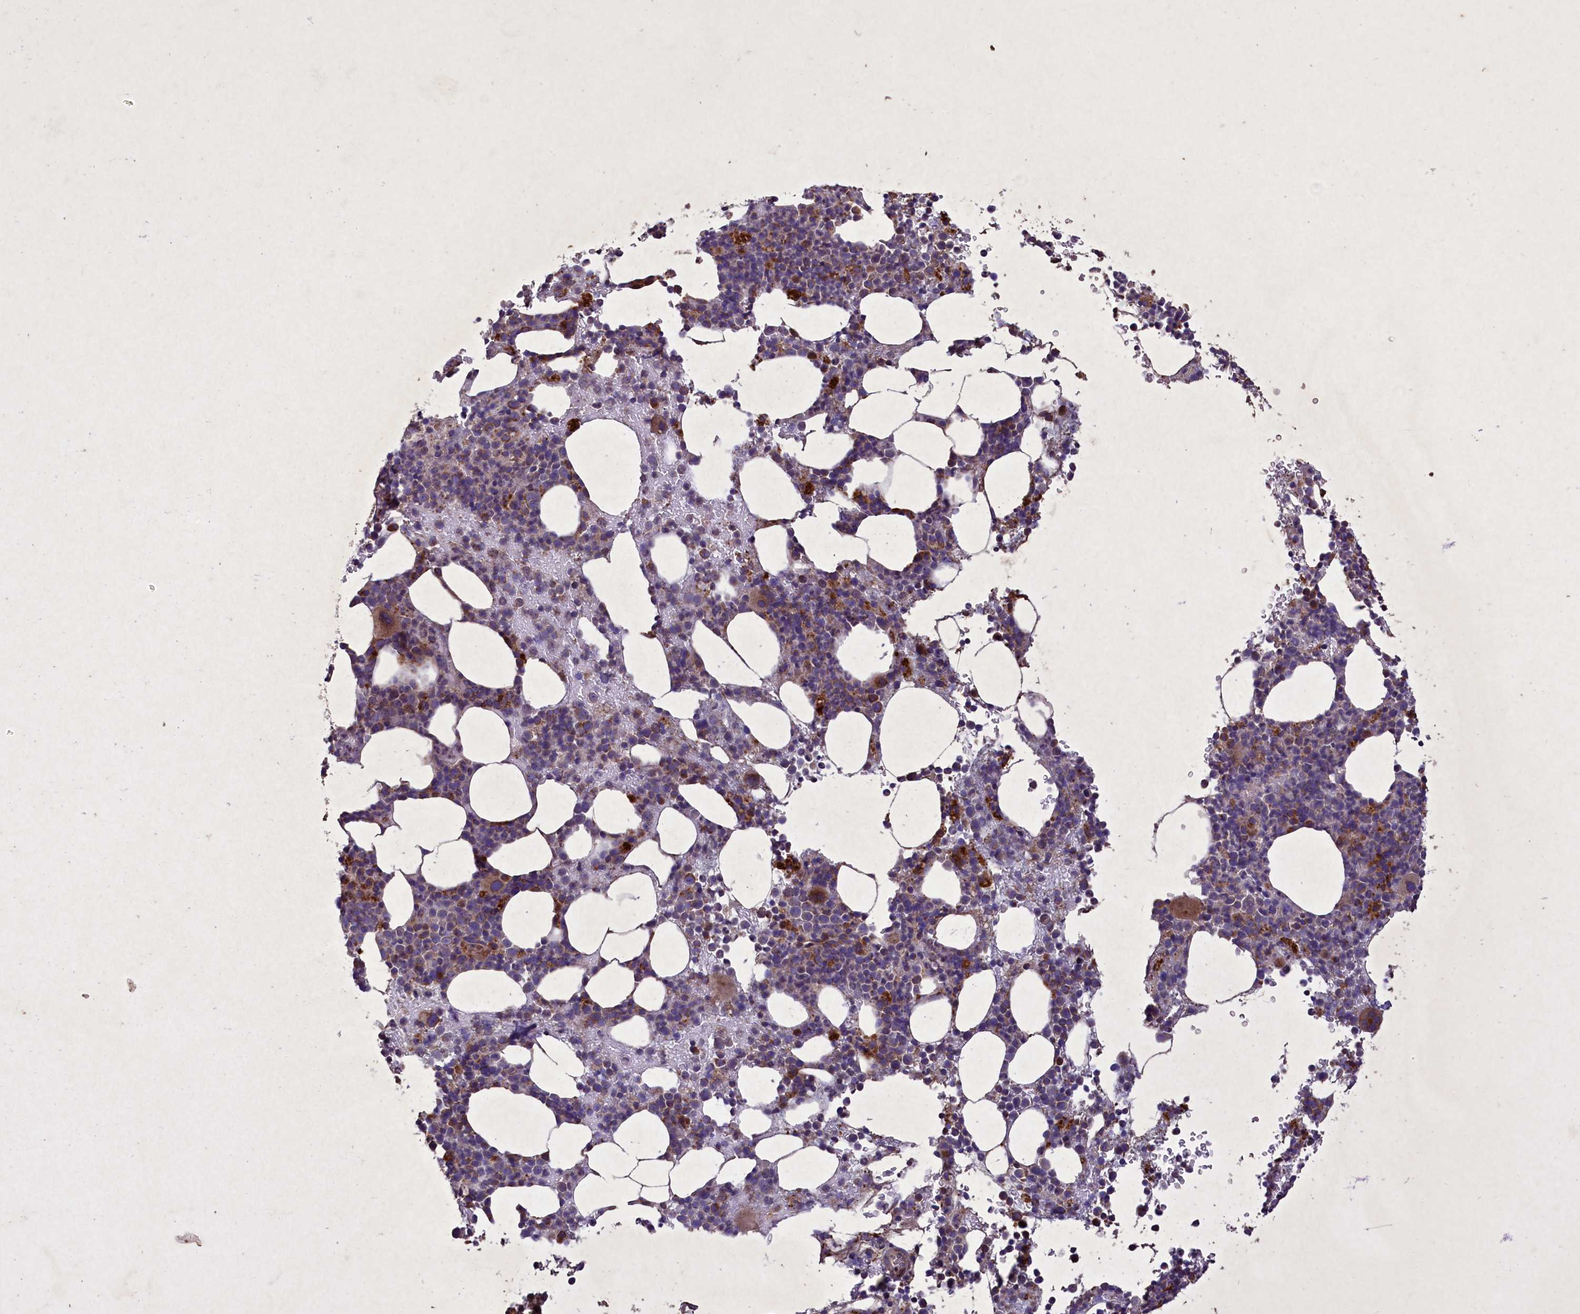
{"staining": {"intensity": "moderate", "quantity": "25%-75%", "location": "cytoplasmic/membranous"}, "tissue": "bone marrow", "cell_type": "Hematopoietic cells", "image_type": "normal", "snomed": [{"axis": "morphology", "description": "Normal tissue, NOS"}, {"axis": "topography", "description": "Bone marrow"}], "caption": "There is medium levels of moderate cytoplasmic/membranous expression in hematopoietic cells of benign bone marrow, as demonstrated by immunohistochemical staining (brown color).", "gene": "CIAO2B", "patient": {"sex": "female", "age": 82}}